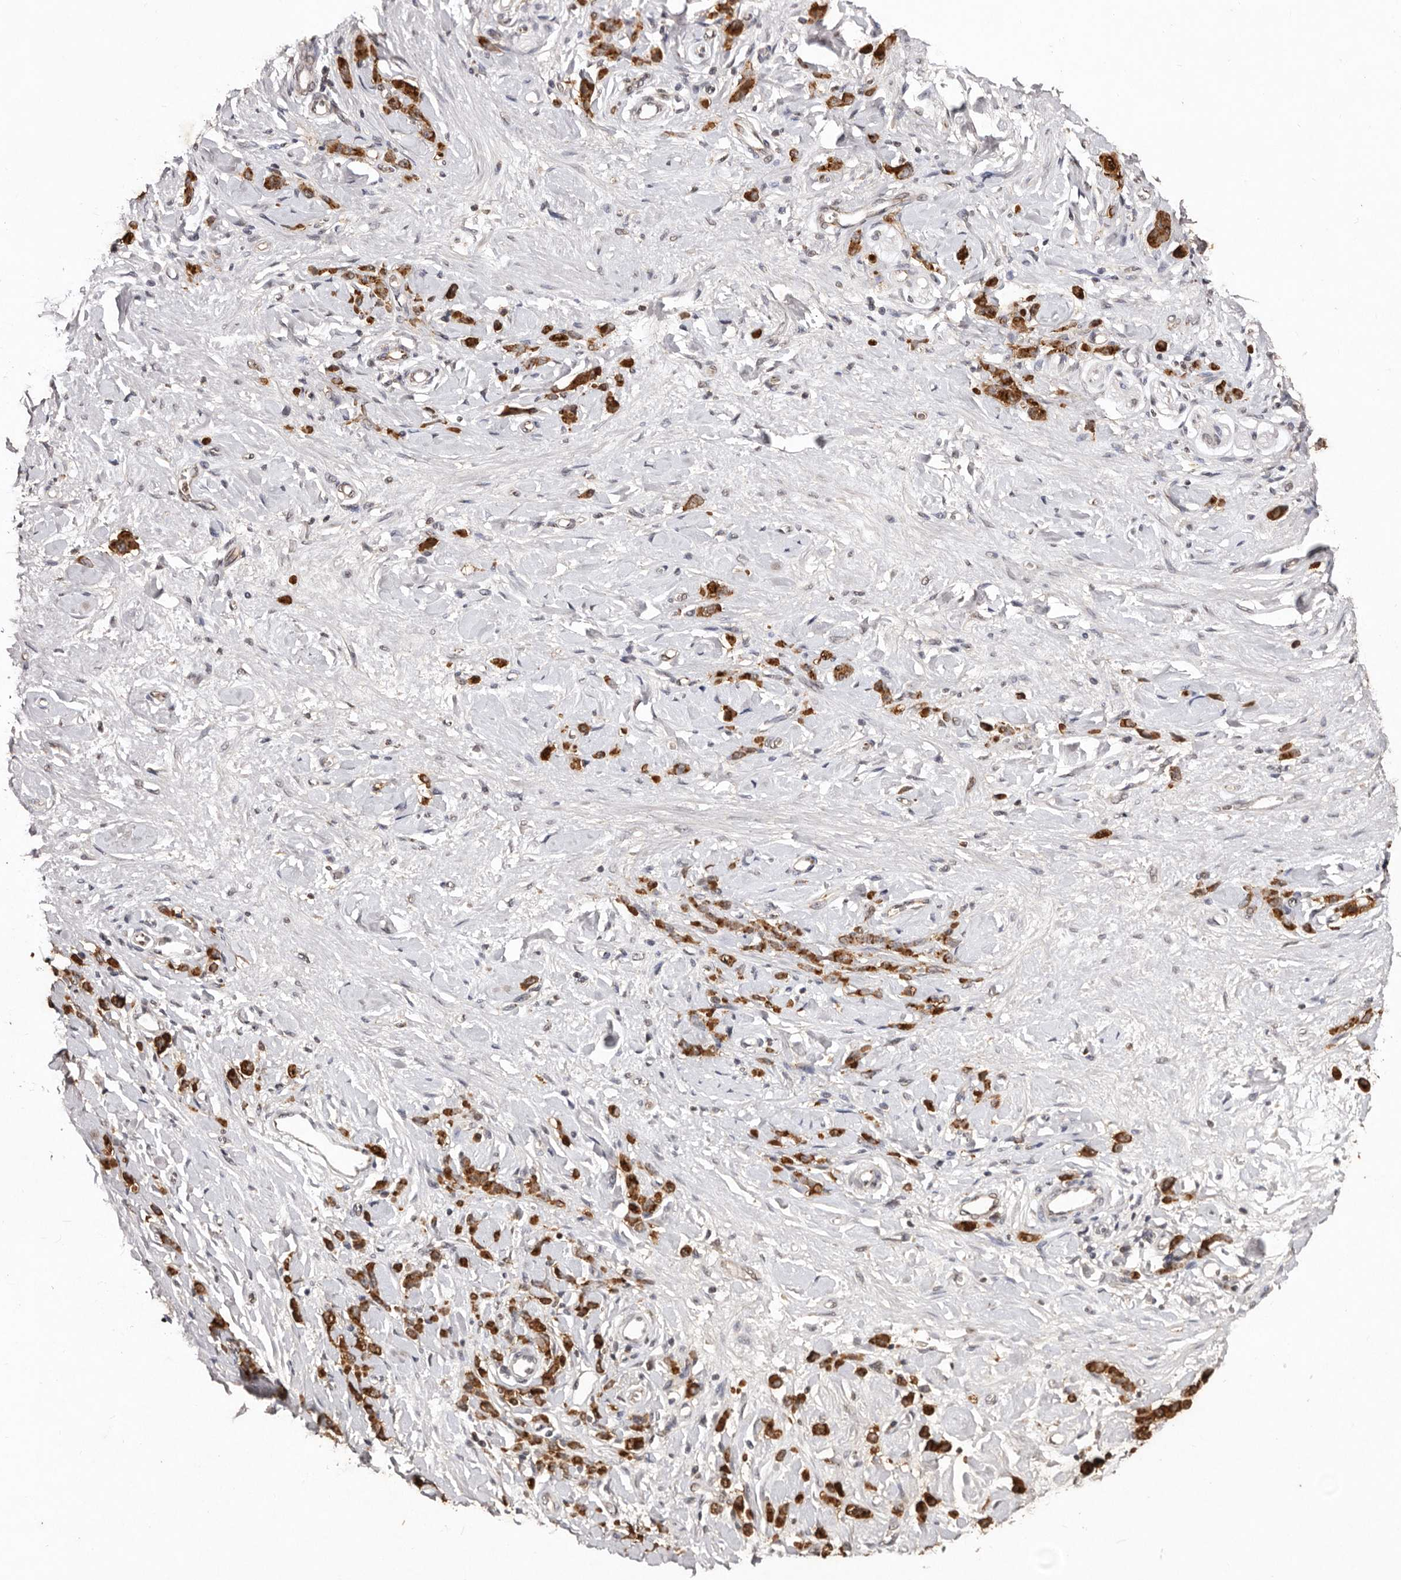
{"staining": {"intensity": "strong", "quantity": ">75%", "location": "cytoplasmic/membranous"}, "tissue": "stomach cancer", "cell_type": "Tumor cells", "image_type": "cancer", "snomed": [{"axis": "morphology", "description": "Normal tissue, NOS"}, {"axis": "morphology", "description": "Adenocarcinoma, NOS"}, {"axis": "topography", "description": "Stomach"}], "caption": "Tumor cells reveal strong cytoplasmic/membranous expression in about >75% of cells in adenocarcinoma (stomach). Immunohistochemistry stains the protein of interest in brown and the nuclei are stained blue.", "gene": "NOTCH1", "patient": {"sex": "male", "age": 82}}